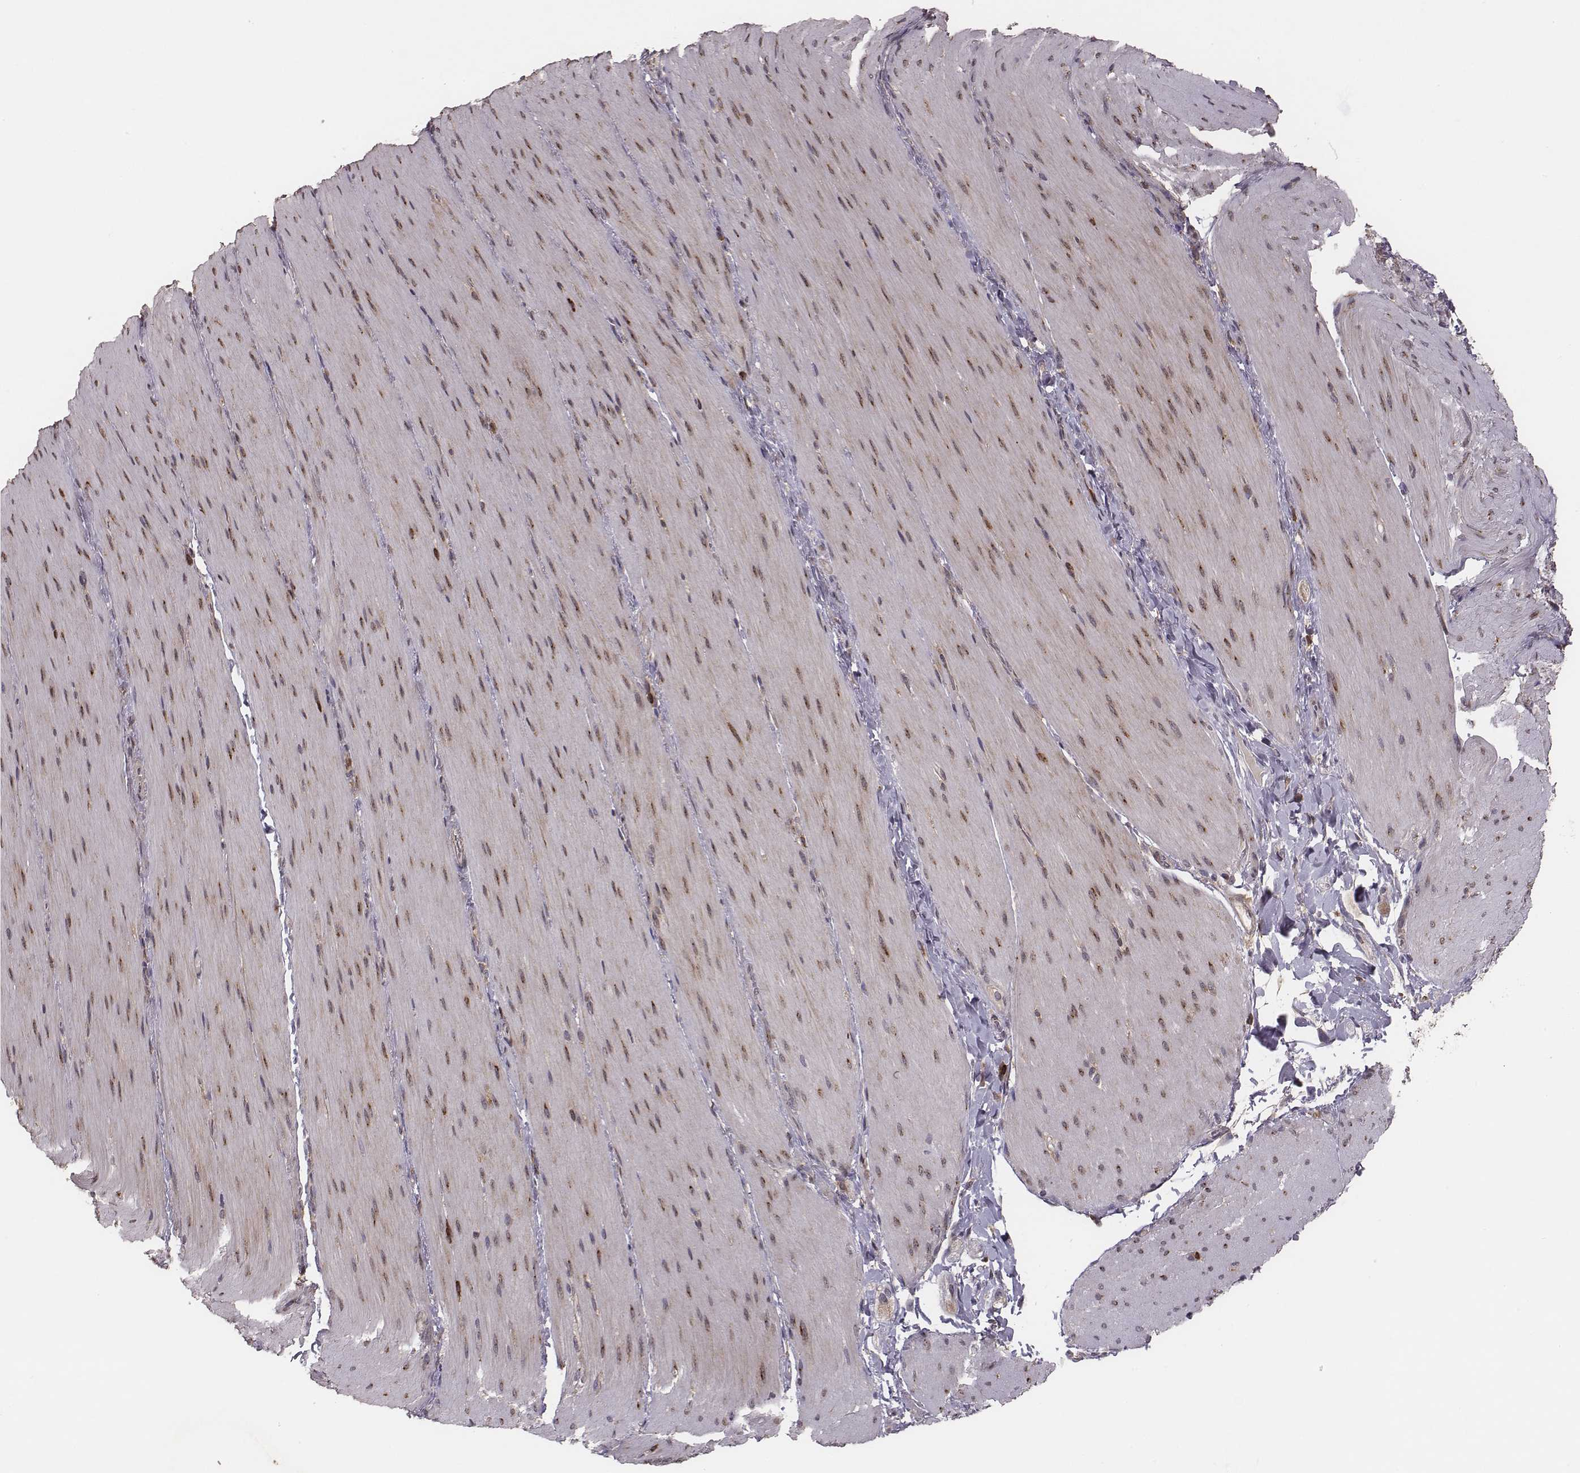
{"staining": {"intensity": "moderate", "quantity": ">75%", "location": "cytoplasmic/membranous"}, "tissue": "smooth muscle", "cell_type": "Smooth muscle cells", "image_type": "normal", "snomed": [{"axis": "morphology", "description": "Normal tissue, NOS"}, {"axis": "topography", "description": "Smooth muscle"}, {"axis": "topography", "description": "Colon"}], "caption": "Immunohistochemical staining of normal smooth muscle shows >75% levels of moderate cytoplasmic/membranous protein expression in approximately >75% of smooth muscle cells.", "gene": "PILRA", "patient": {"sex": "male", "age": 73}}